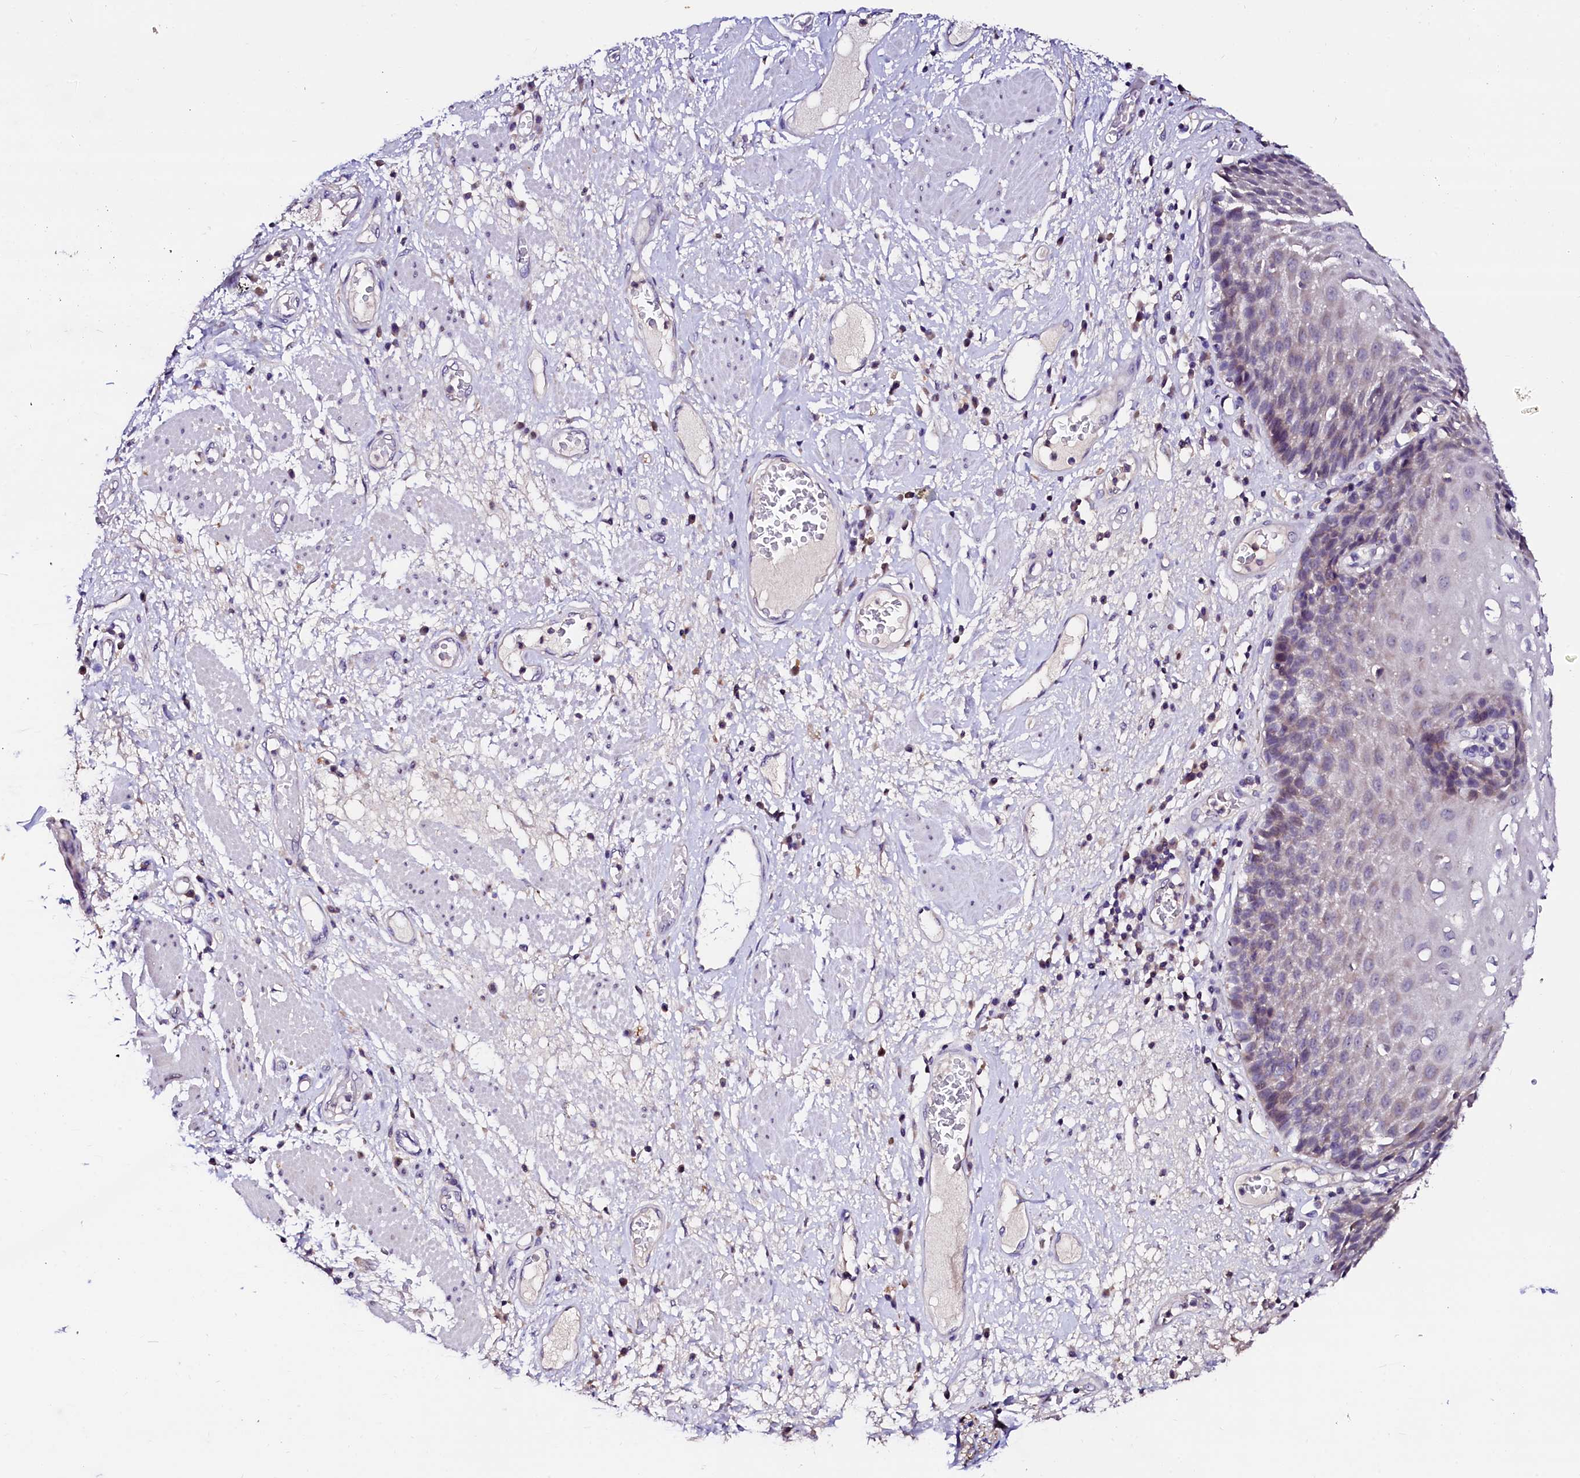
{"staining": {"intensity": "negative", "quantity": "none", "location": "none"}, "tissue": "esophagus", "cell_type": "Squamous epithelial cells", "image_type": "normal", "snomed": [{"axis": "morphology", "description": "Normal tissue, NOS"}, {"axis": "morphology", "description": "Adenocarcinoma, NOS"}, {"axis": "topography", "description": "Esophagus"}], "caption": "Immunohistochemistry (IHC) of unremarkable human esophagus exhibits no expression in squamous epithelial cells.", "gene": "NALF1", "patient": {"sex": "male", "age": 62}}